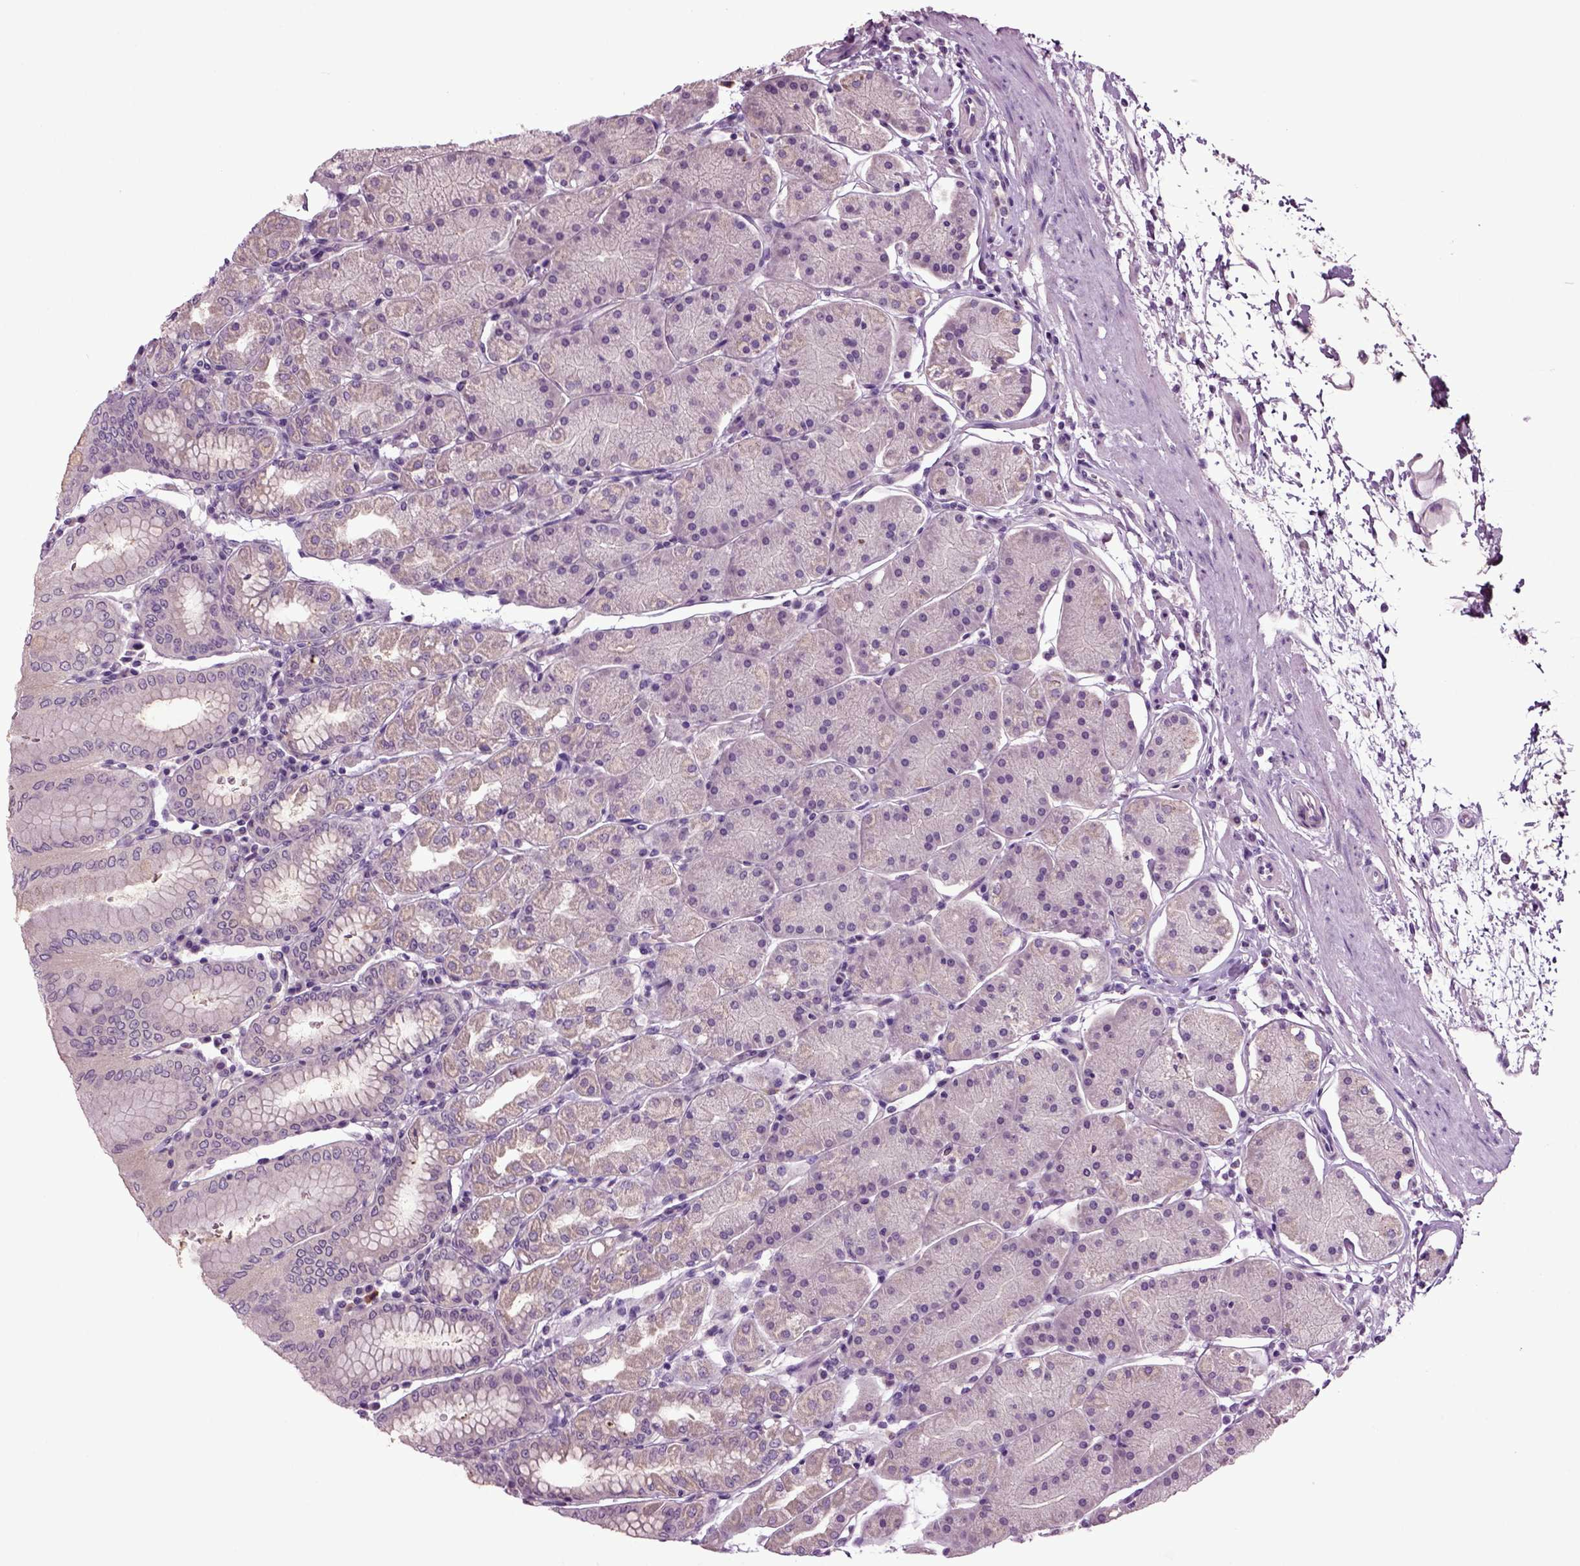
{"staining": {"intensity": "weak", "quantity": "<25%", "location": "cytoplasmic/membranous"}, "tissue": "stomach", "cell_type": "Glandular cells", "image_type": "normal", "snomed": [{"axis": "morphology", "description": "Normal tissue, NOS"}, {"axis": "topography", "description": "Stomach"}], "caption": "The IHC photomicrograph has no significant expression in glandular cells of stomach. (DAB IHC, high magnification).", "gene": "FGF11", "patient": {"sex": "male", "age": 54}}